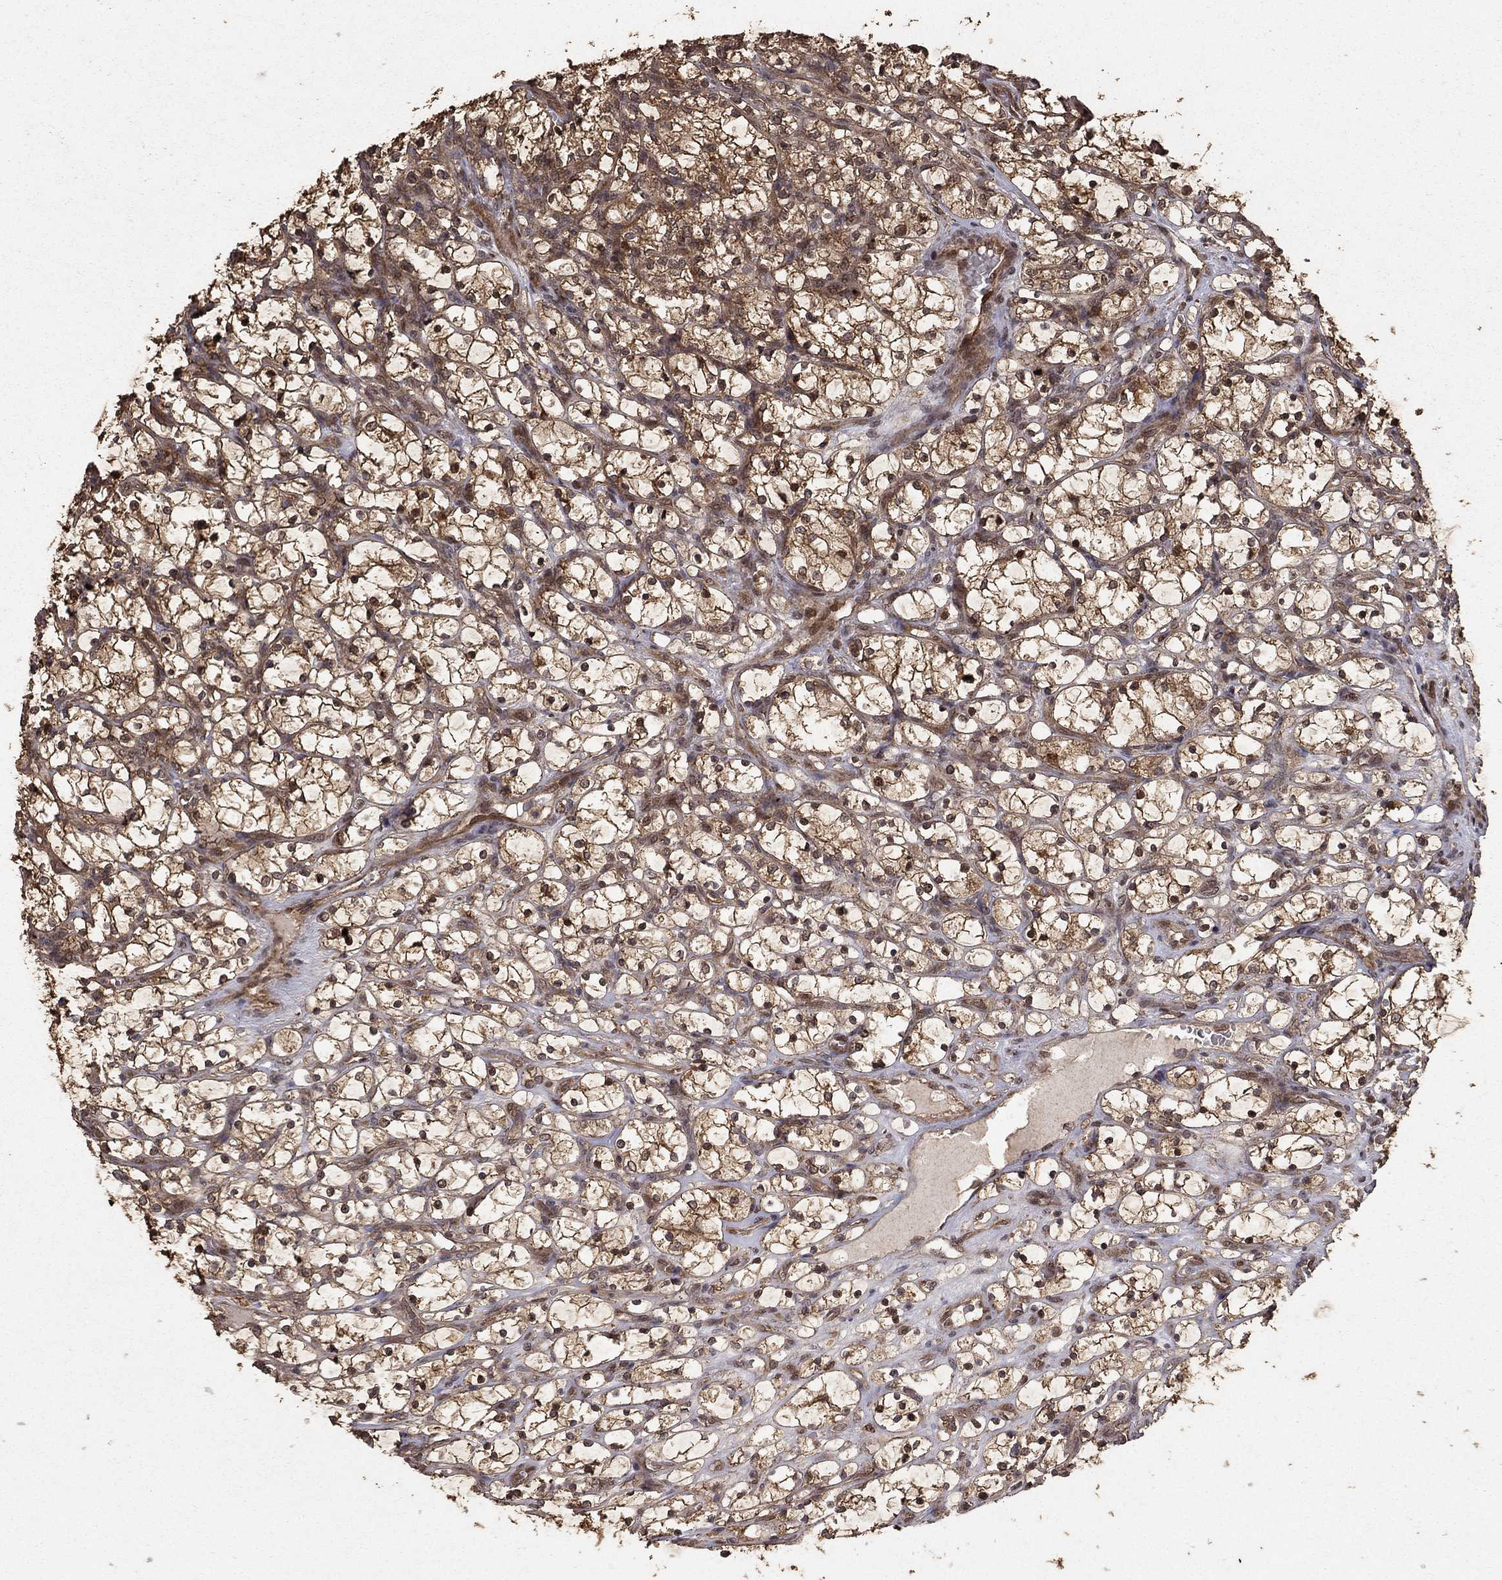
{"staining": {"intensity": "moderate", "quantity": ">75%", "location": "cytoplasmic/membranous,nuclear"}, "tissue": "renal cancer", "cell_type": "Tumor cells", "image_type": "cancer", "snomed": [{"axis": "morphology", "description": "Adenocarcinoma, NOS"}, {"axis": "topography", "description": "Kidney"}], "caption": "This micrograph reveals IHC staining of renal cancer, with medium moderate cytoplasmic/membranous and nuclear positivity in approximately >75% of tumor cells.", "gene": "PRDM1", "patient": {"sex": "female", "age": 69}}